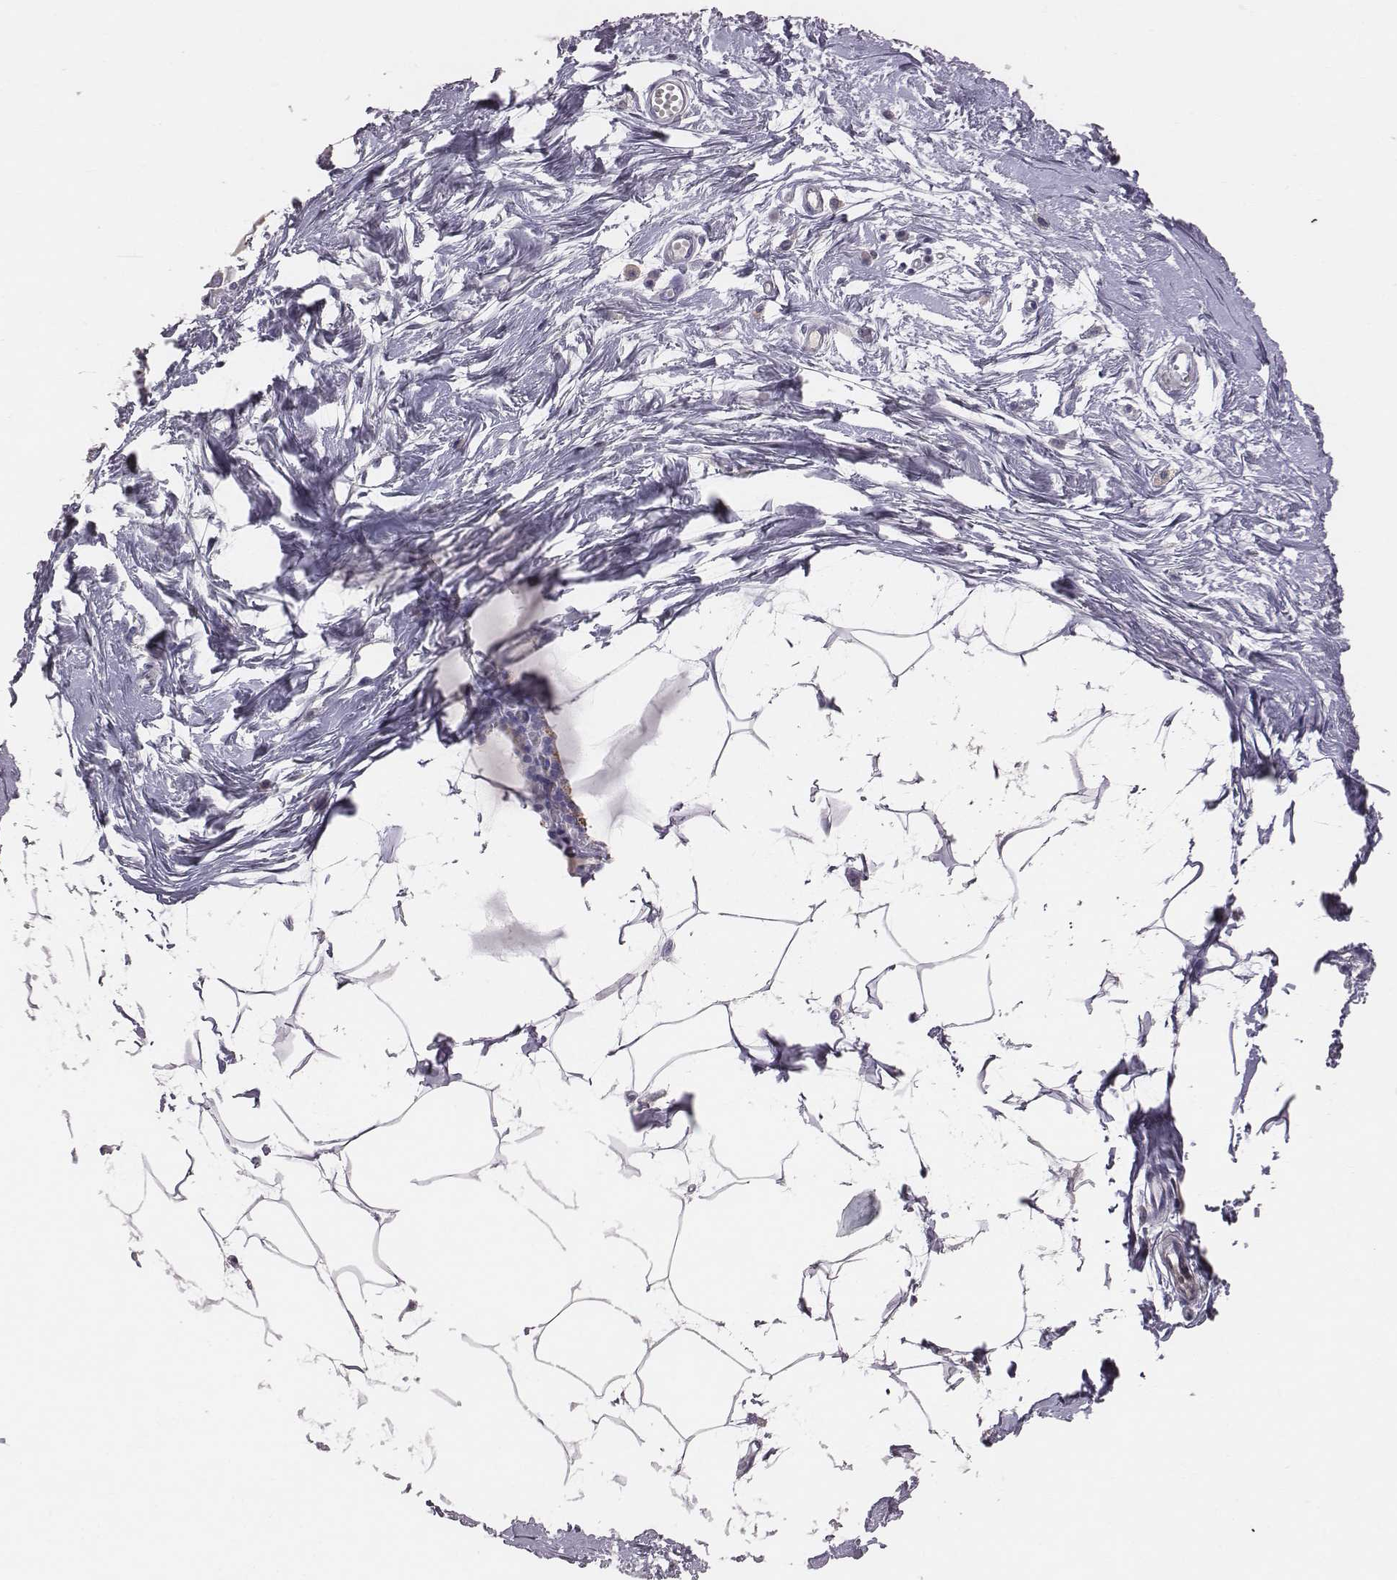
{"staining": {"intensity": "negative", "quantity": "none", "location": "none"}, "tissue": "breast", "cell_type": "Adipocytes", "image_type": "normal", "snomed": [{"axis": "morphology", "description": "Normal tissue, NOS"}, {"axis": "topography", "description": "Breast"}], "caption": "Unremarkable breast was stained to show a protein in brown. There is no significant expression in adipocytes. Nuclei are stained in blue.", "gene": "EN1", "patient": {"sex": "female", "age": 45}}